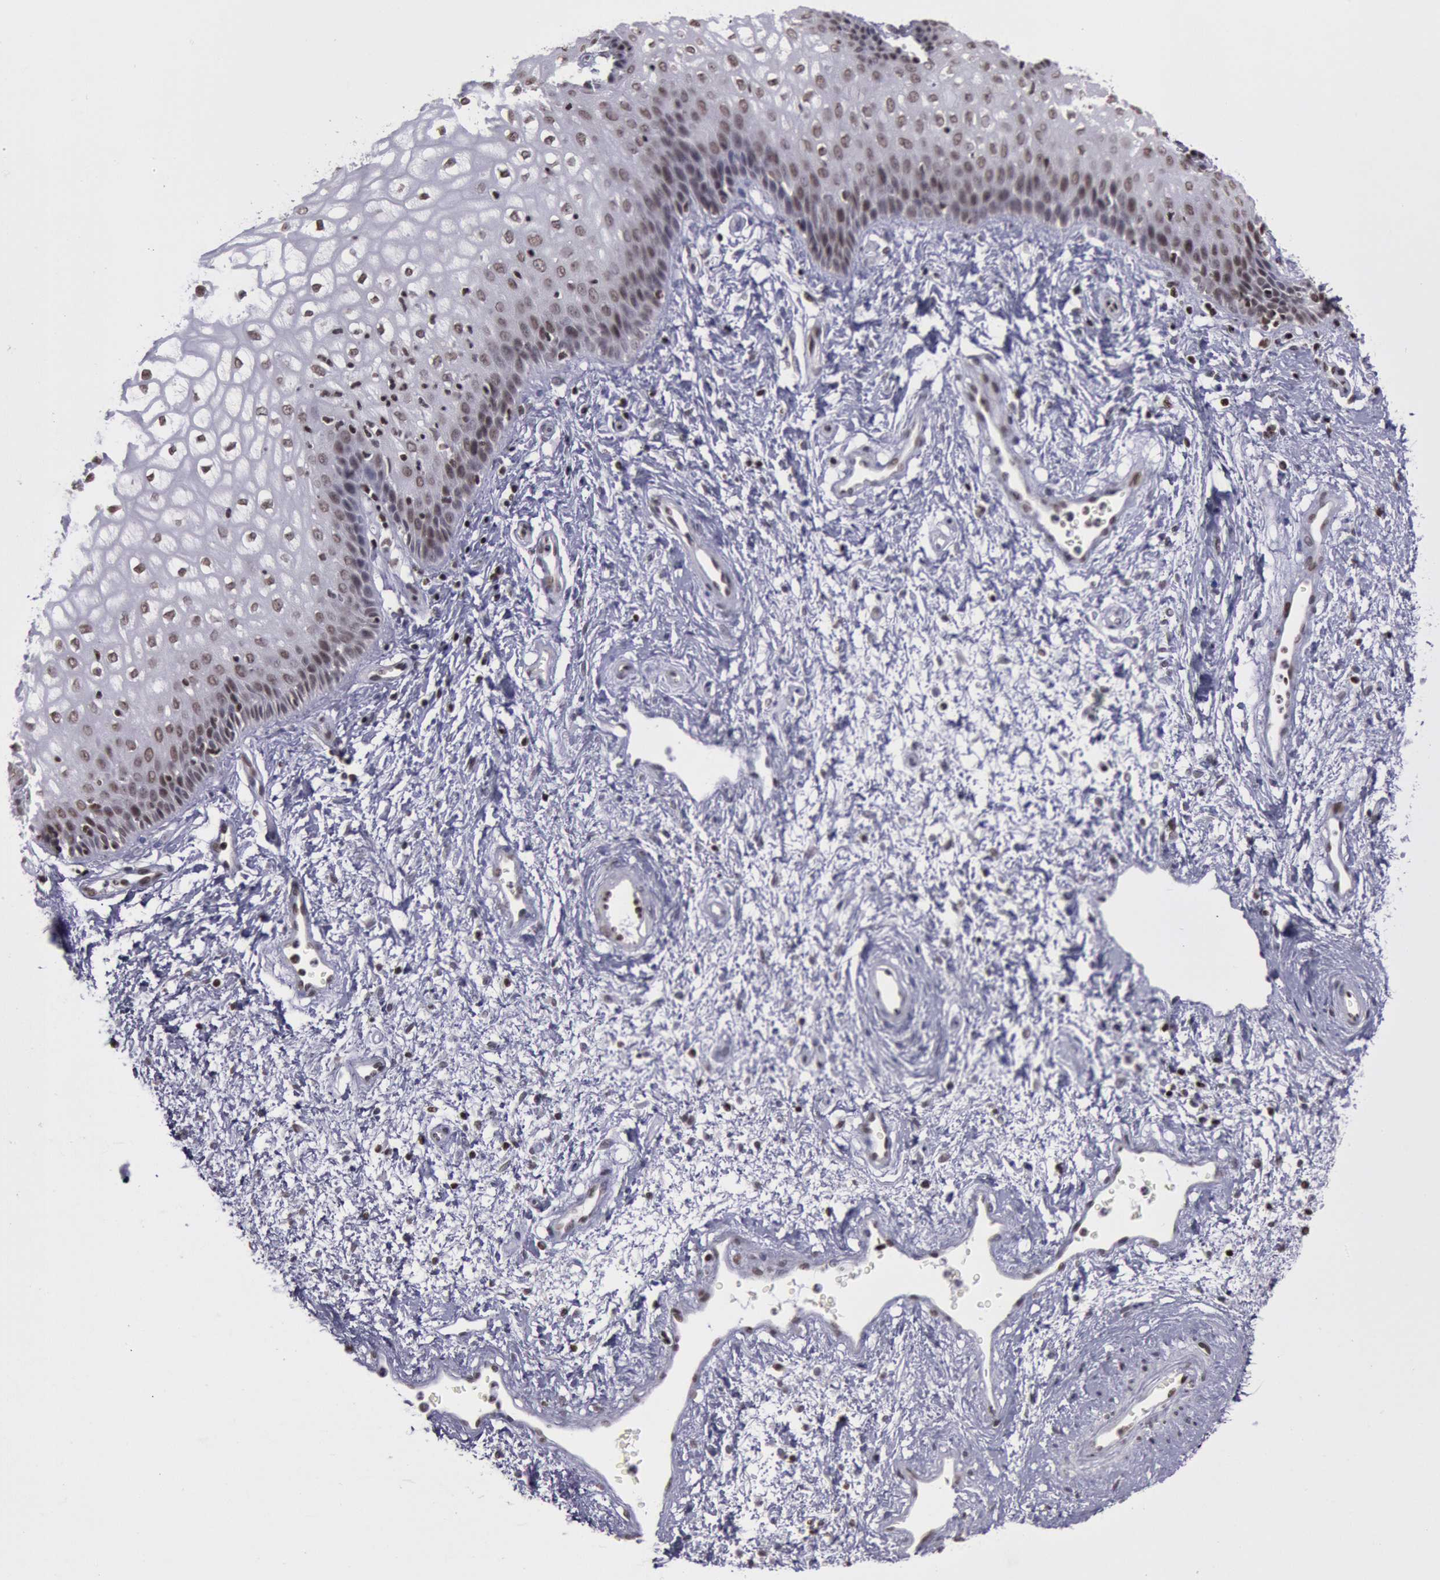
{"staining": {"intensity": "moderate", "quantity": ">75%", "location": "nuclear"}, "tissue": "vagina", "cell_type": "Squamous epithelial cells", "image_type": "normal", "snomed": [{"axis": "morphology", "description": "Normal tissue, NOS"}, {"axis": "topography", "description": "Vagina"}], "caption": "Immunohistochemical staining of benign human vagina demonstrates medium levels of moderate nuclear expression in approximately >75% of squamous epithelial cells.", "gene": "NKAP", "patient": {"sex": "female", "age": 34}}